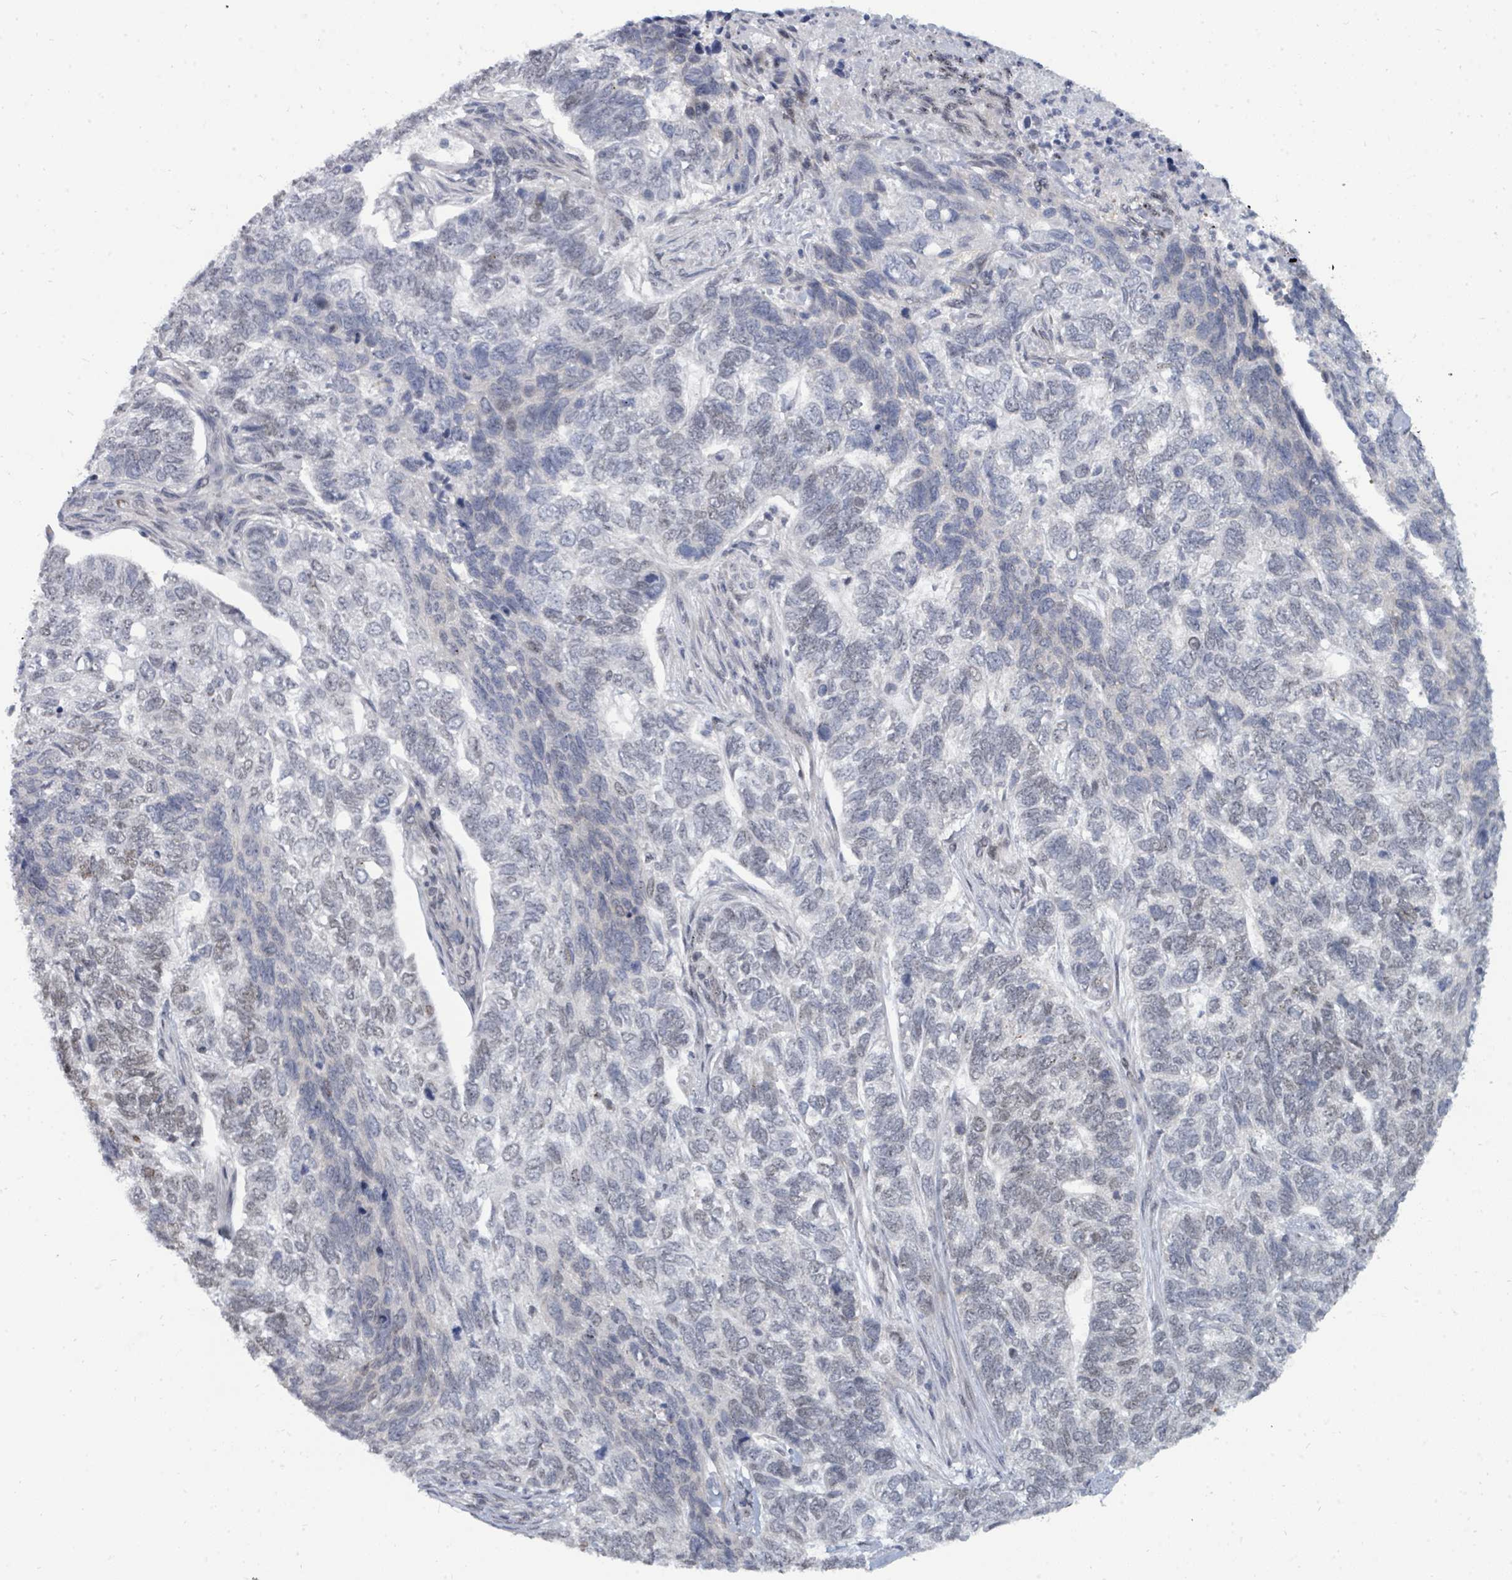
{"staining": {"intensity": "weak", "quantity": "25%-75%", "location": "nuclear"}, "tissue": "skin cancer", "cell_type": "Tumor cells", "image_type": "cancer", "snomed": [{"axis": "morphology", "description": "Basal cell carcinoma"}, {"axis": "topography", "description": "Skin"}], "caption": "Immunohistochemistry histopathology image of human basal cell carcinoma (skin) stained for a protein (brown), which shows low levels of weak nuclear staining in approximately 25%-75% of tumor cells.", "gene": "SUMO4", "patient": {"sex": "female", "age": 65}}